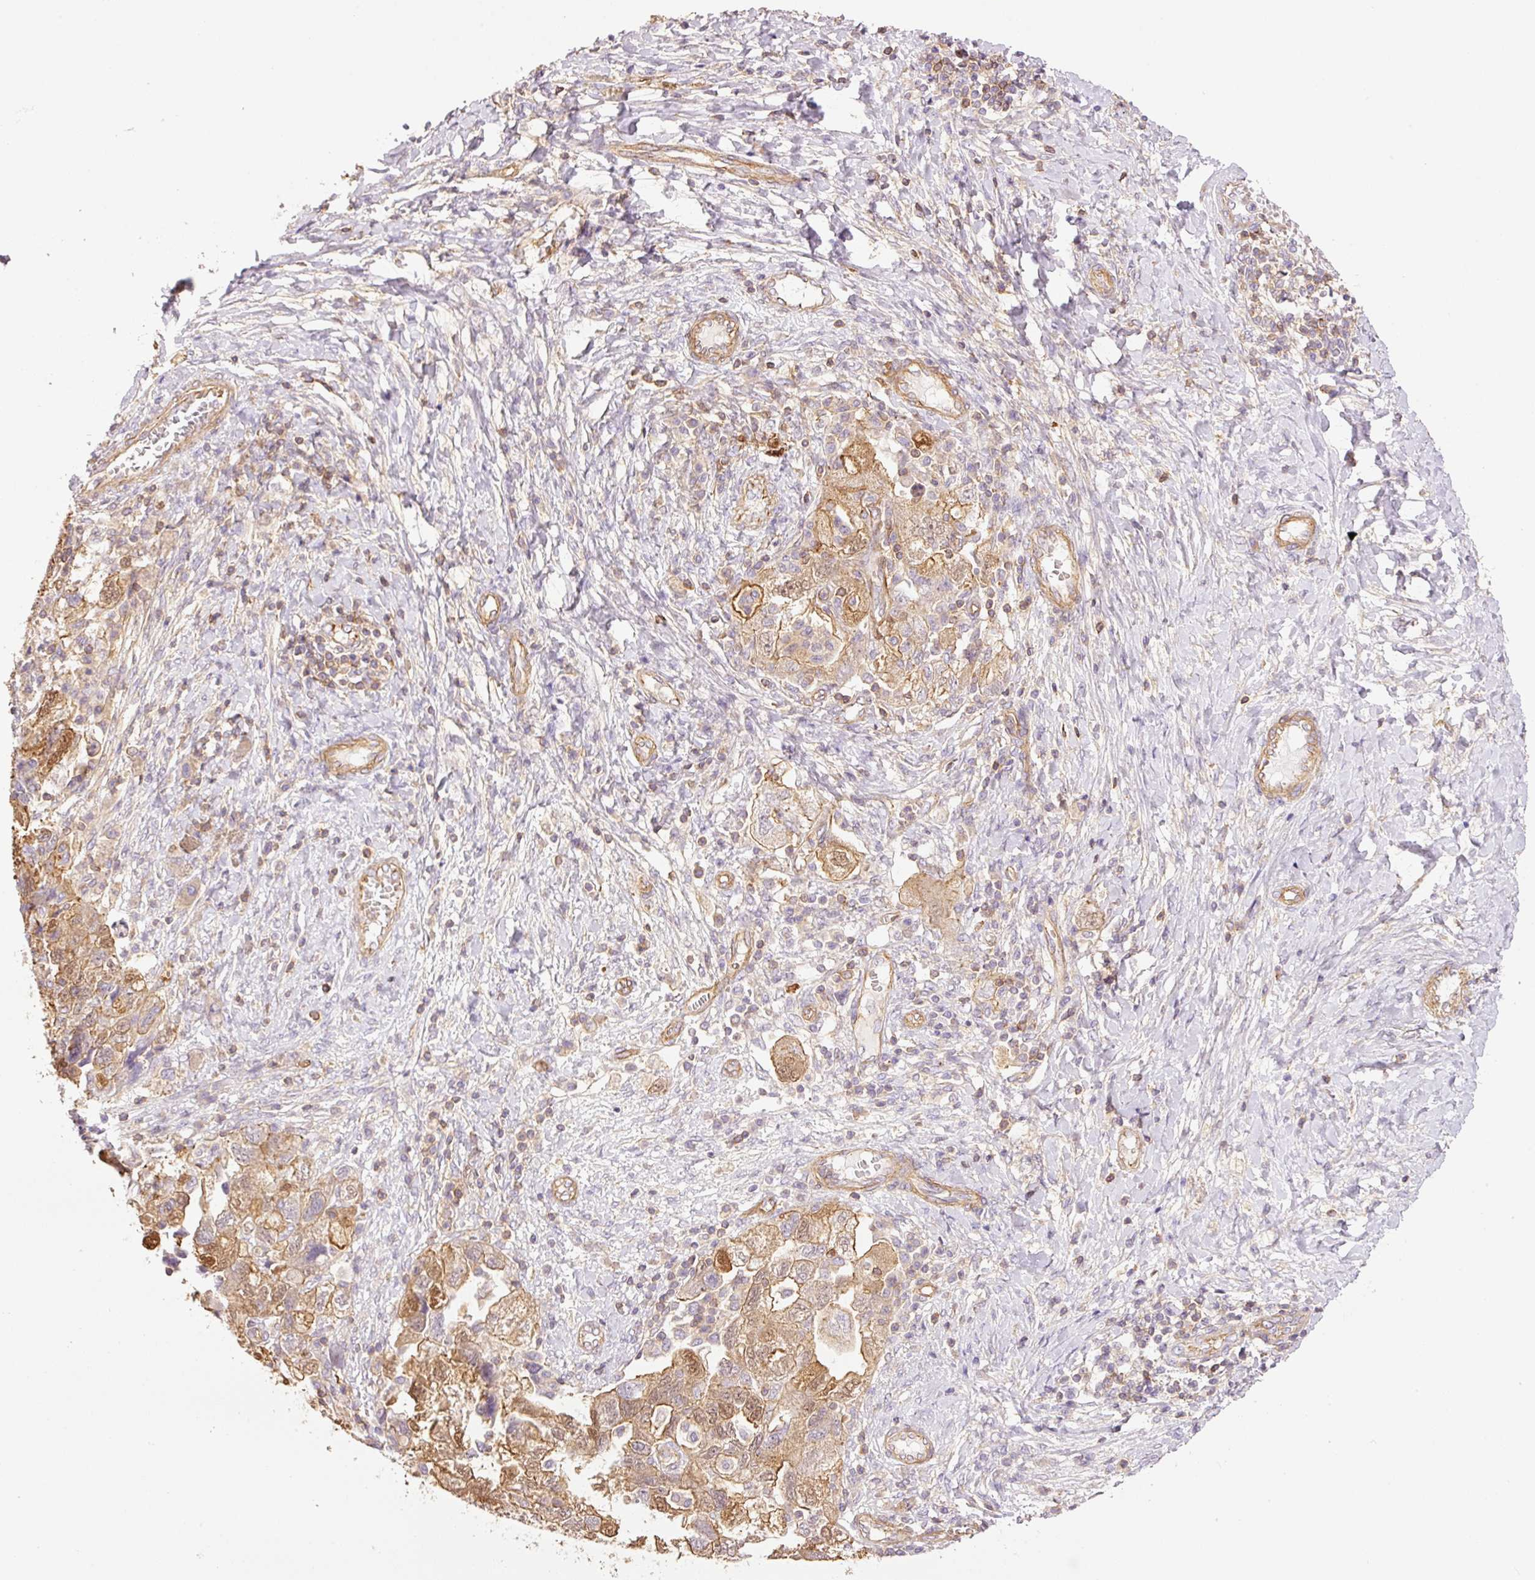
{"staining": {"intensity": "moderate", "quantity": ">75%", "location": "cytoplasmic/membranous,nuclear"}, "tissue": "ovarian cancer", "cell_type": "Tumor cells", "image_type": "cancer", "snomed": [{"axis": "morphology", "description": "Carcinoma, NOS"}, {"axis": "morphology", "description": "Cystadenocarcinoma, serous, NOS"}, {"axis": "topography", "description": "Ovary"}], "caption": "Protein analysis of ovarian cancer (carcinoma) tissue demonstrates moderate cytoplasmic/membranous and nuclear staining in about >75% of tumor cells. (Stains: DAB (3,3'-diaminobenzidine) in brown, nuclei in blue, Microscopy: brightfield microscopy at high magnification).", "gene": "PPP1R1B", "patient": {"sex": "female", "age": 69}}